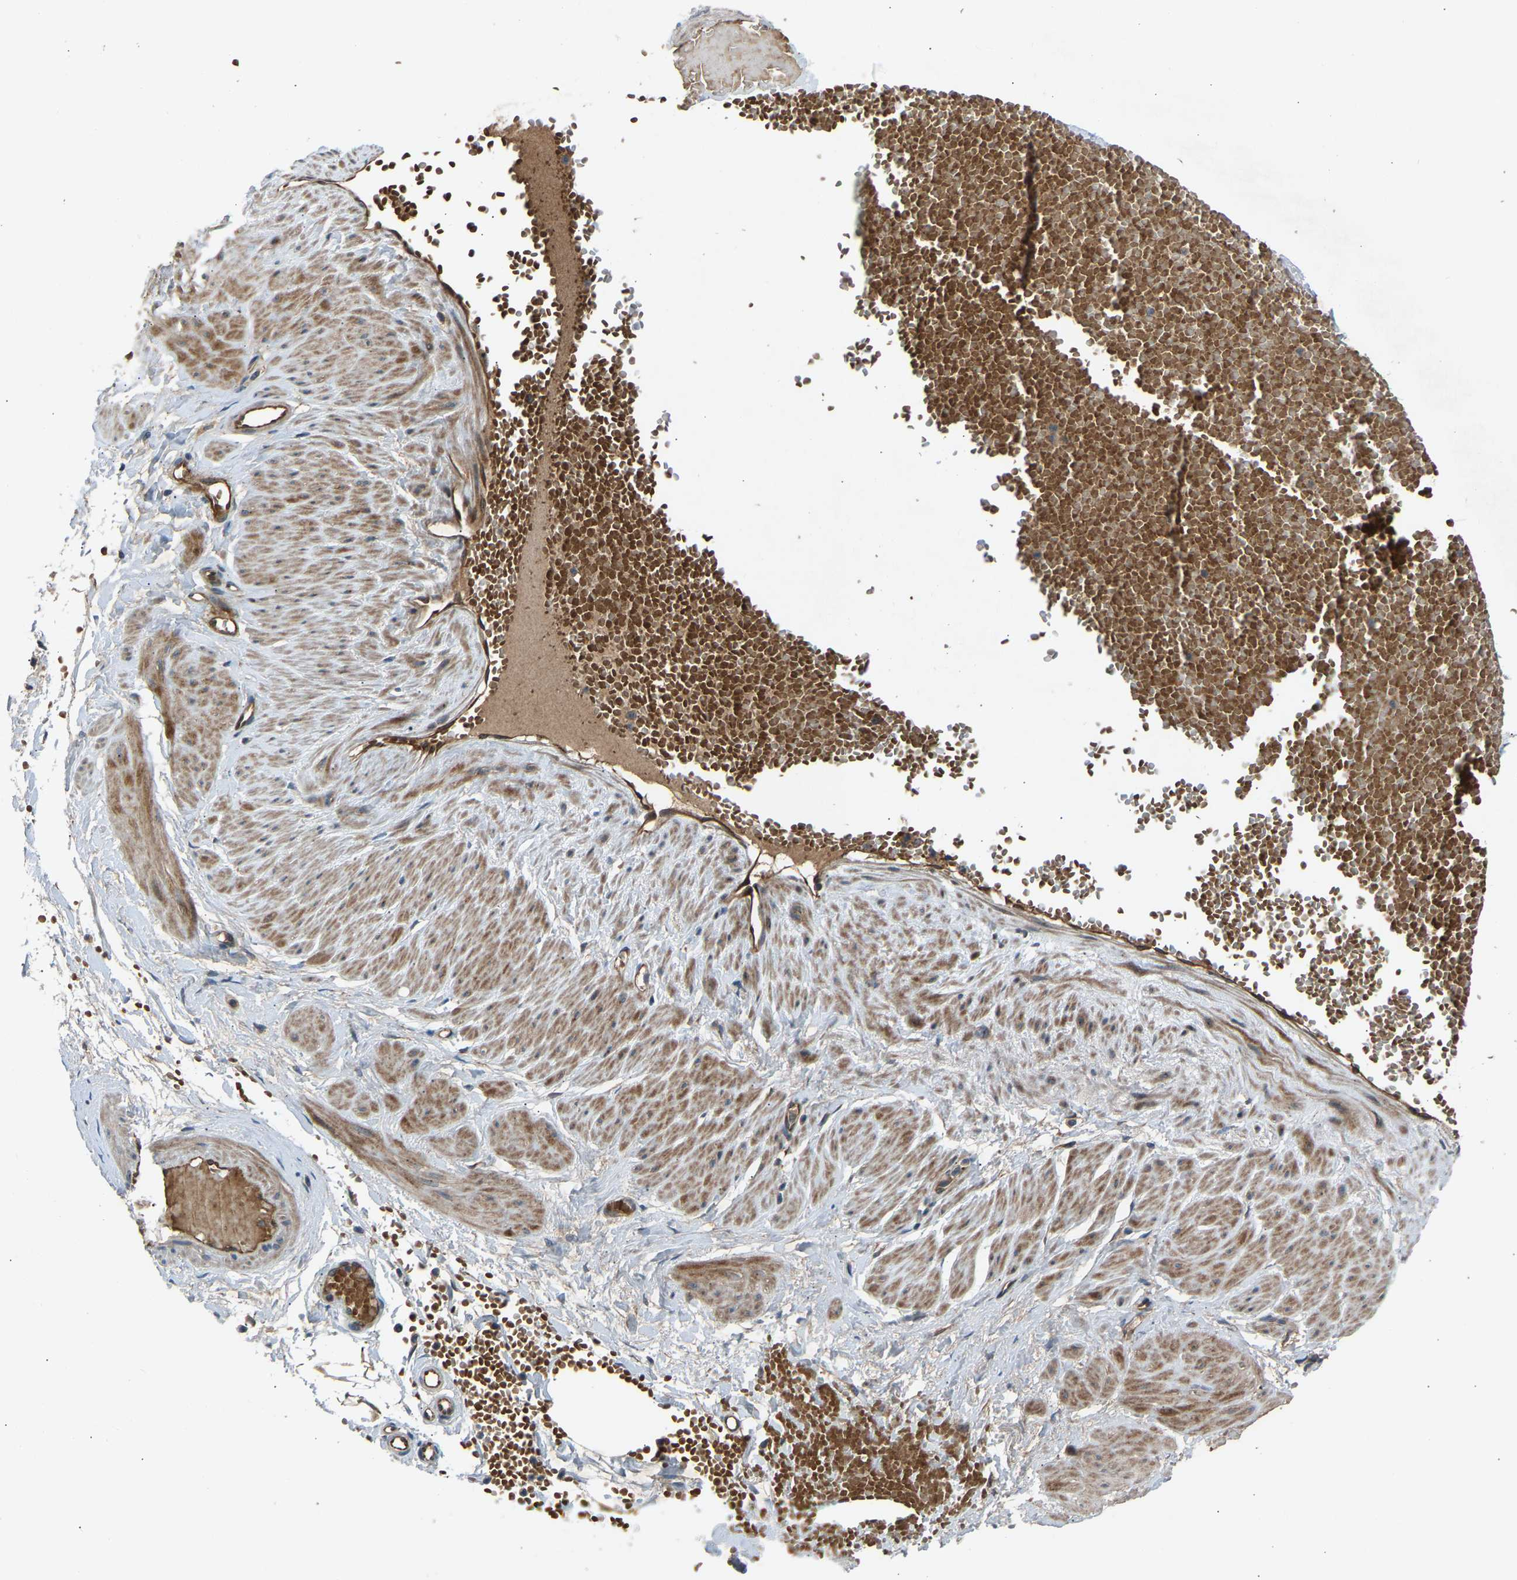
{"staining": {"intensity": "moderate", "quantity": "<25%", "location": "cytoplasmic/membranous"}, "tissue": "adipose tissue", "cell_type": "Adipocytes", "image_type": "normal", "snomed": [{"axis": "morphology", "description": "Normal tissue, NOS"}, {"axis": "topography", "description": "Soft tissue"}], "caption": "Adipose tissue stained for a protein shows moderate cytoplasmic/membranous positivity in adipocytes.", "gene": "GAS2L1", "patient": {"sex": "male", "age": 72}}